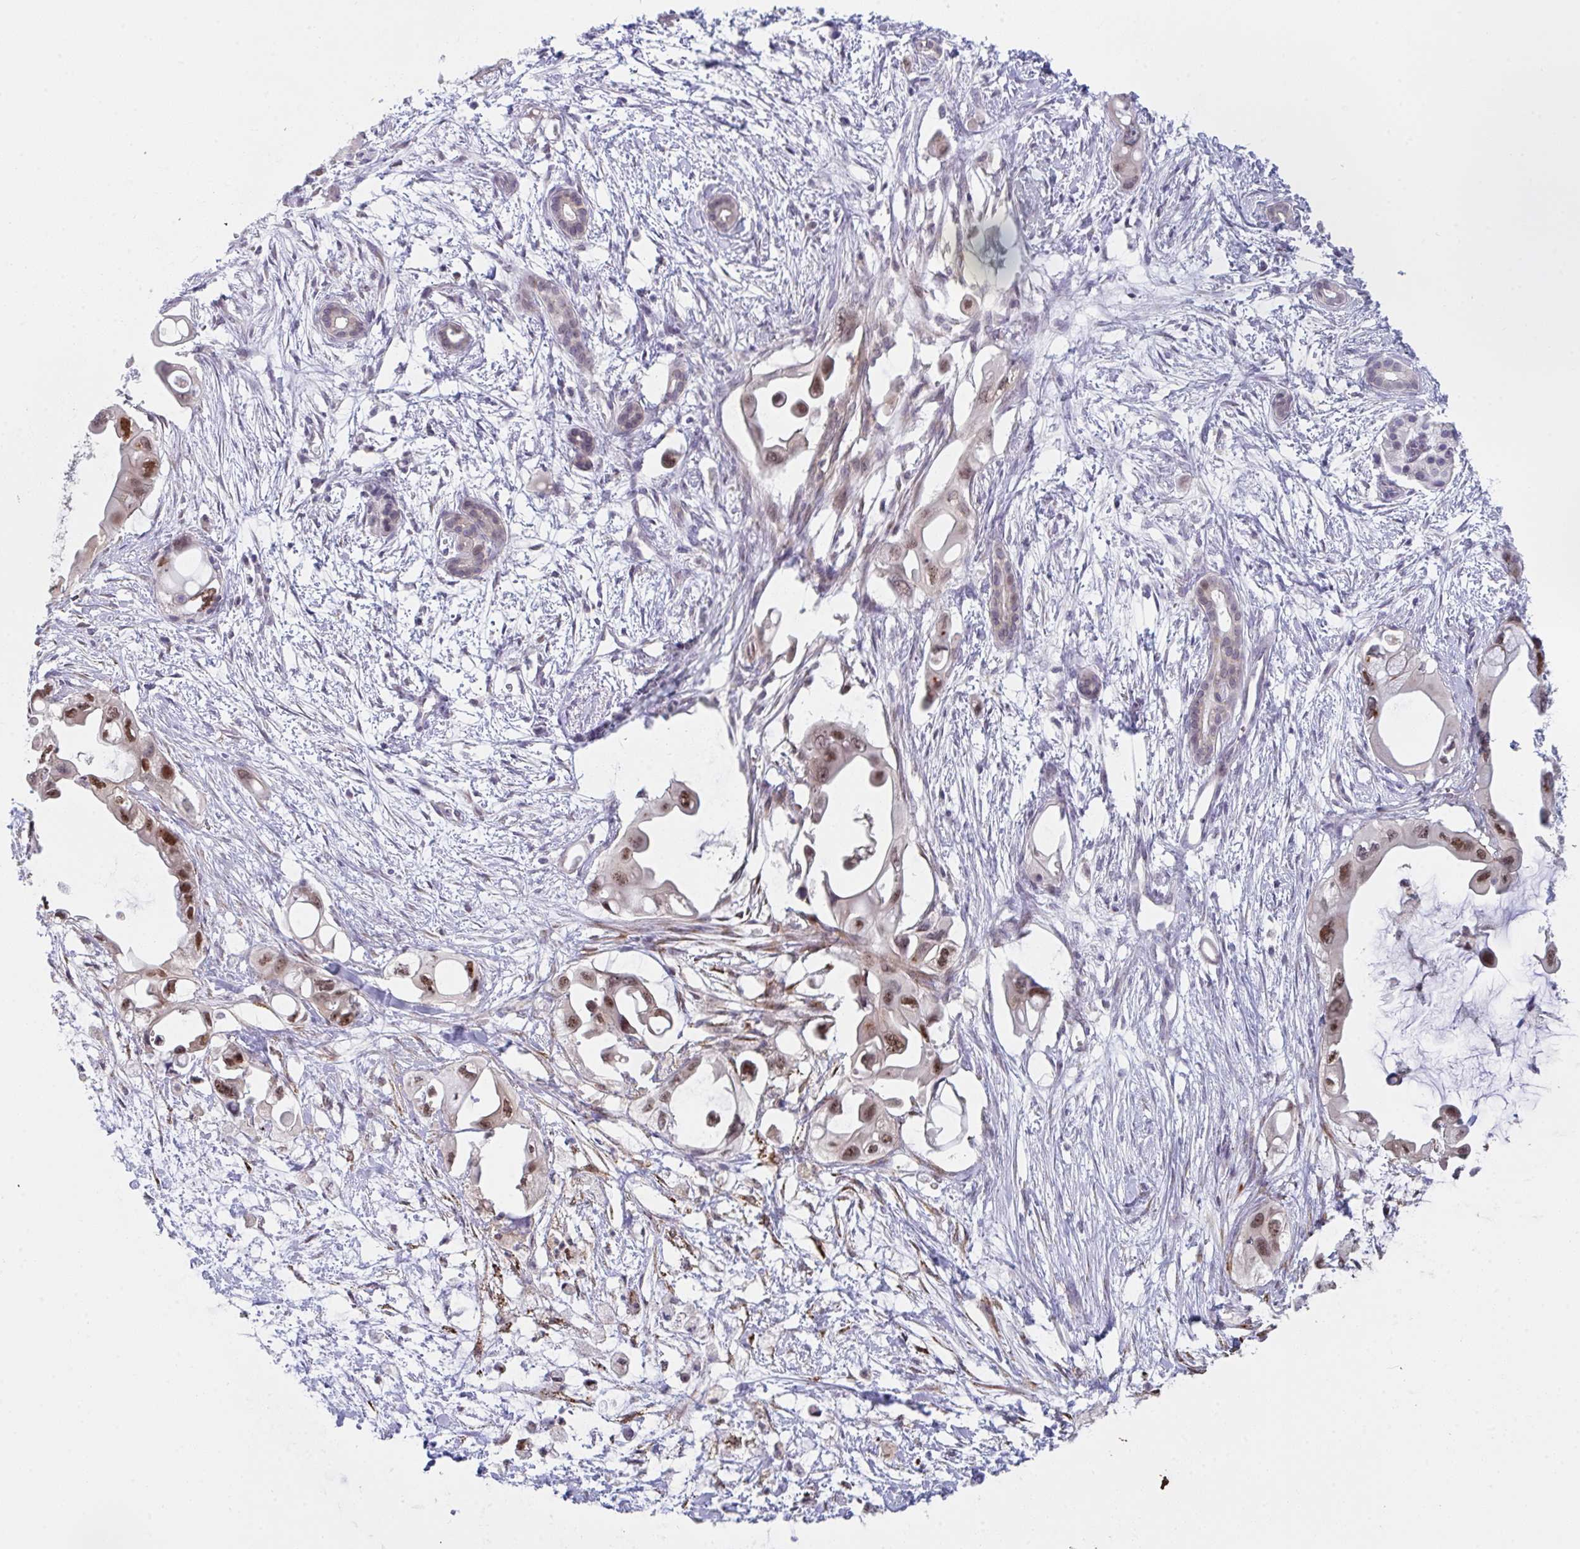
{"staining": {"intensity": "moderate", "quantity": ">75%", "location": "nuclear"}, "tissue": "pancreatic cancer", "cell_type": "Tumor cells", "image_type": "cancer", "snomed": [{"axis": "morphology", "description": "Adenocarcinoma, NOS"}, {"axis": "topography", "description": "Pancreas"}], "caption": "This is an image of immunohistochemistry (IHC) staining of pancreatic cancer (adenocarcinoma), which shows moderate expression in the nuclear of tumor cells.", "gene": "RBM18", "patient": {"sex": "male", "age": 61}}